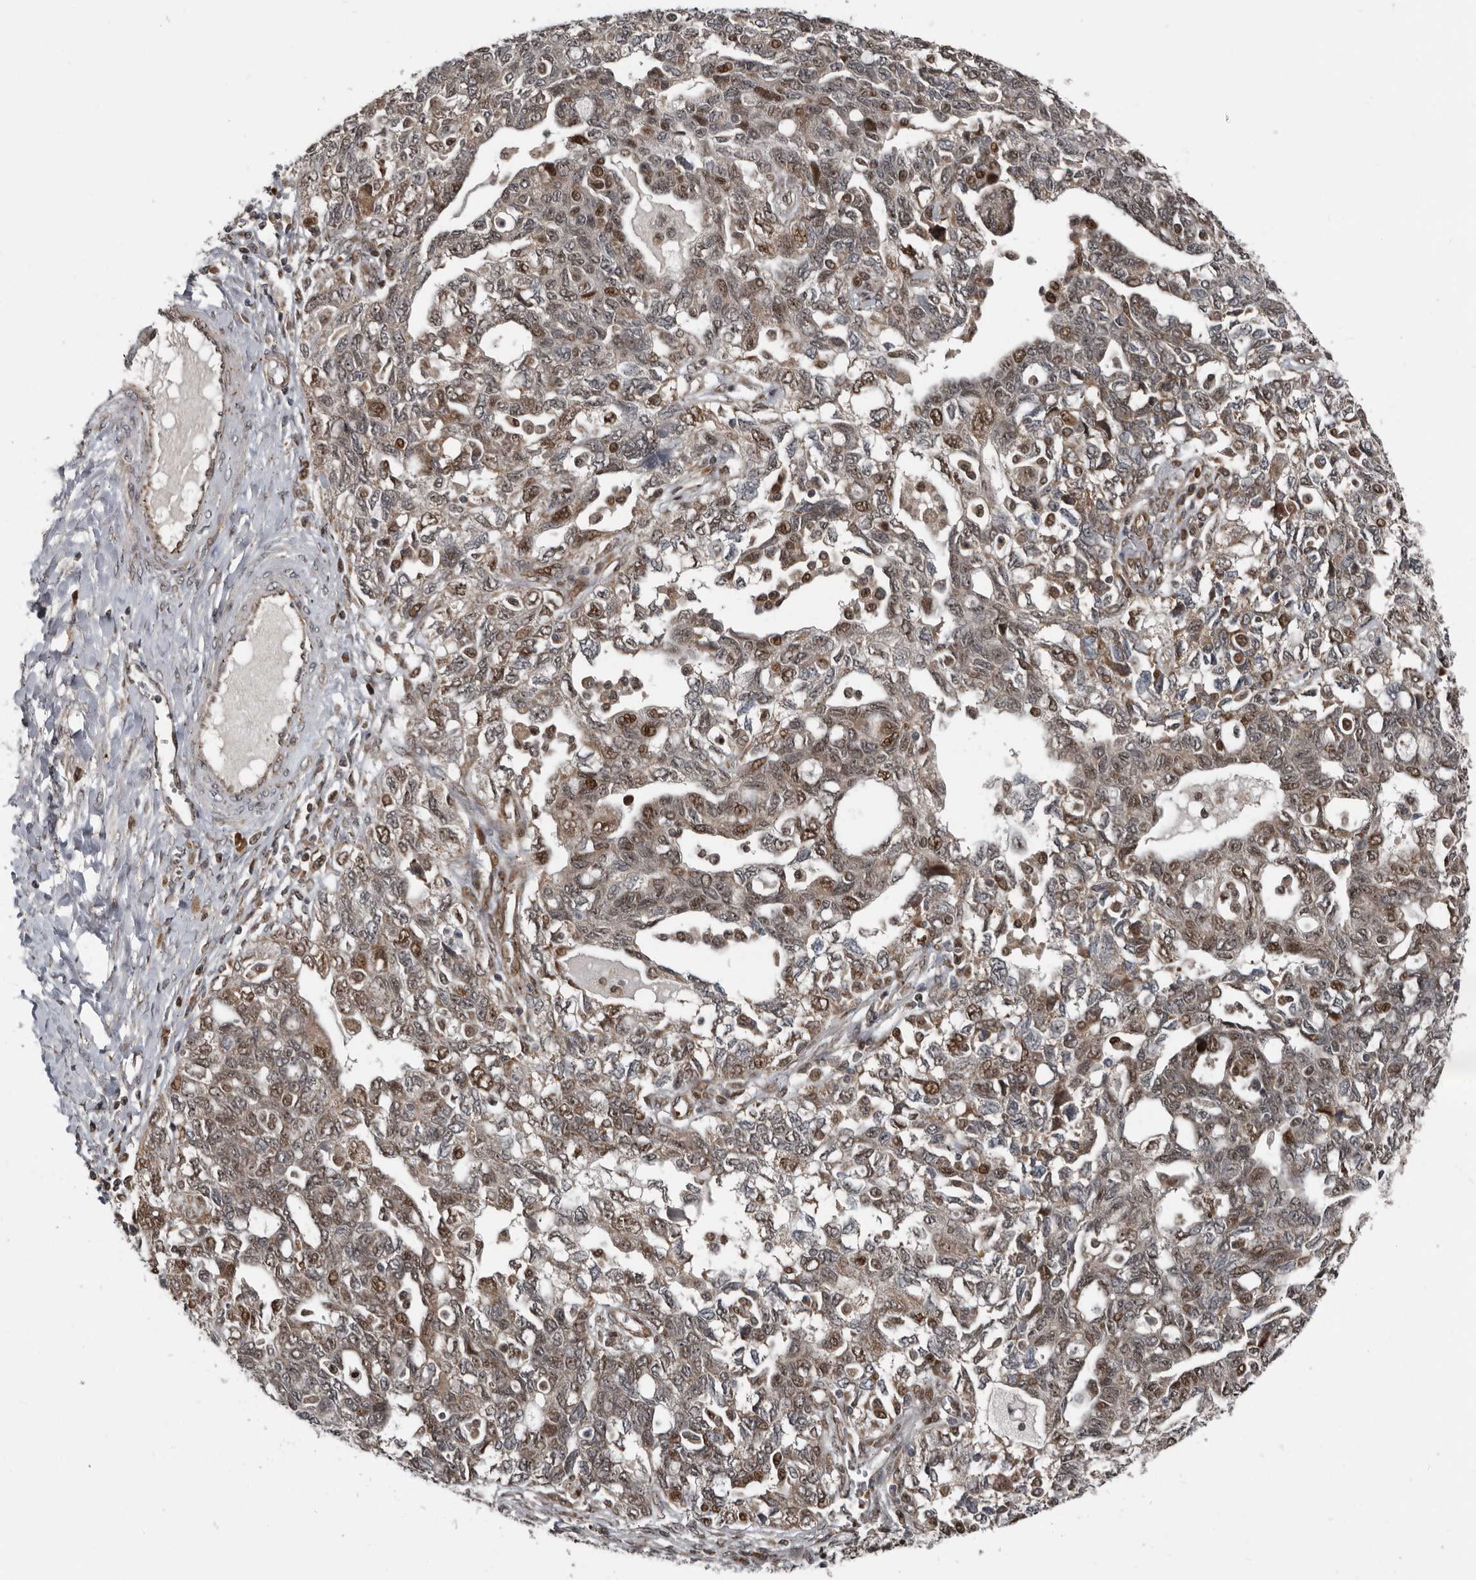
{"staining": {"intensity": "moderate", "quantity": "25%-75%", "location": "nuclear"}, "tissue": "ovarian cancer", "cell_type": "Tumor cells", "image_type": "cancer", "snomed": [{"axis": "morphology", "description": "Carcinoma, NOS"}, {"axis": "morphology", "description": "Cystadenocarcinoma, serous, NOS"}, {"axis": "topography", "description": "Ovary"}], "caption": "This photomicrograph displays carcinoma (ovarian) stained with immunohistochemistry to label a protein in brown. The nuclear of tumor cells show moderate positivity for the protein. Nuclei are counter-stained blue.", "gene": "CHD1L", "patient": {"sex": "female", "age": 69}}